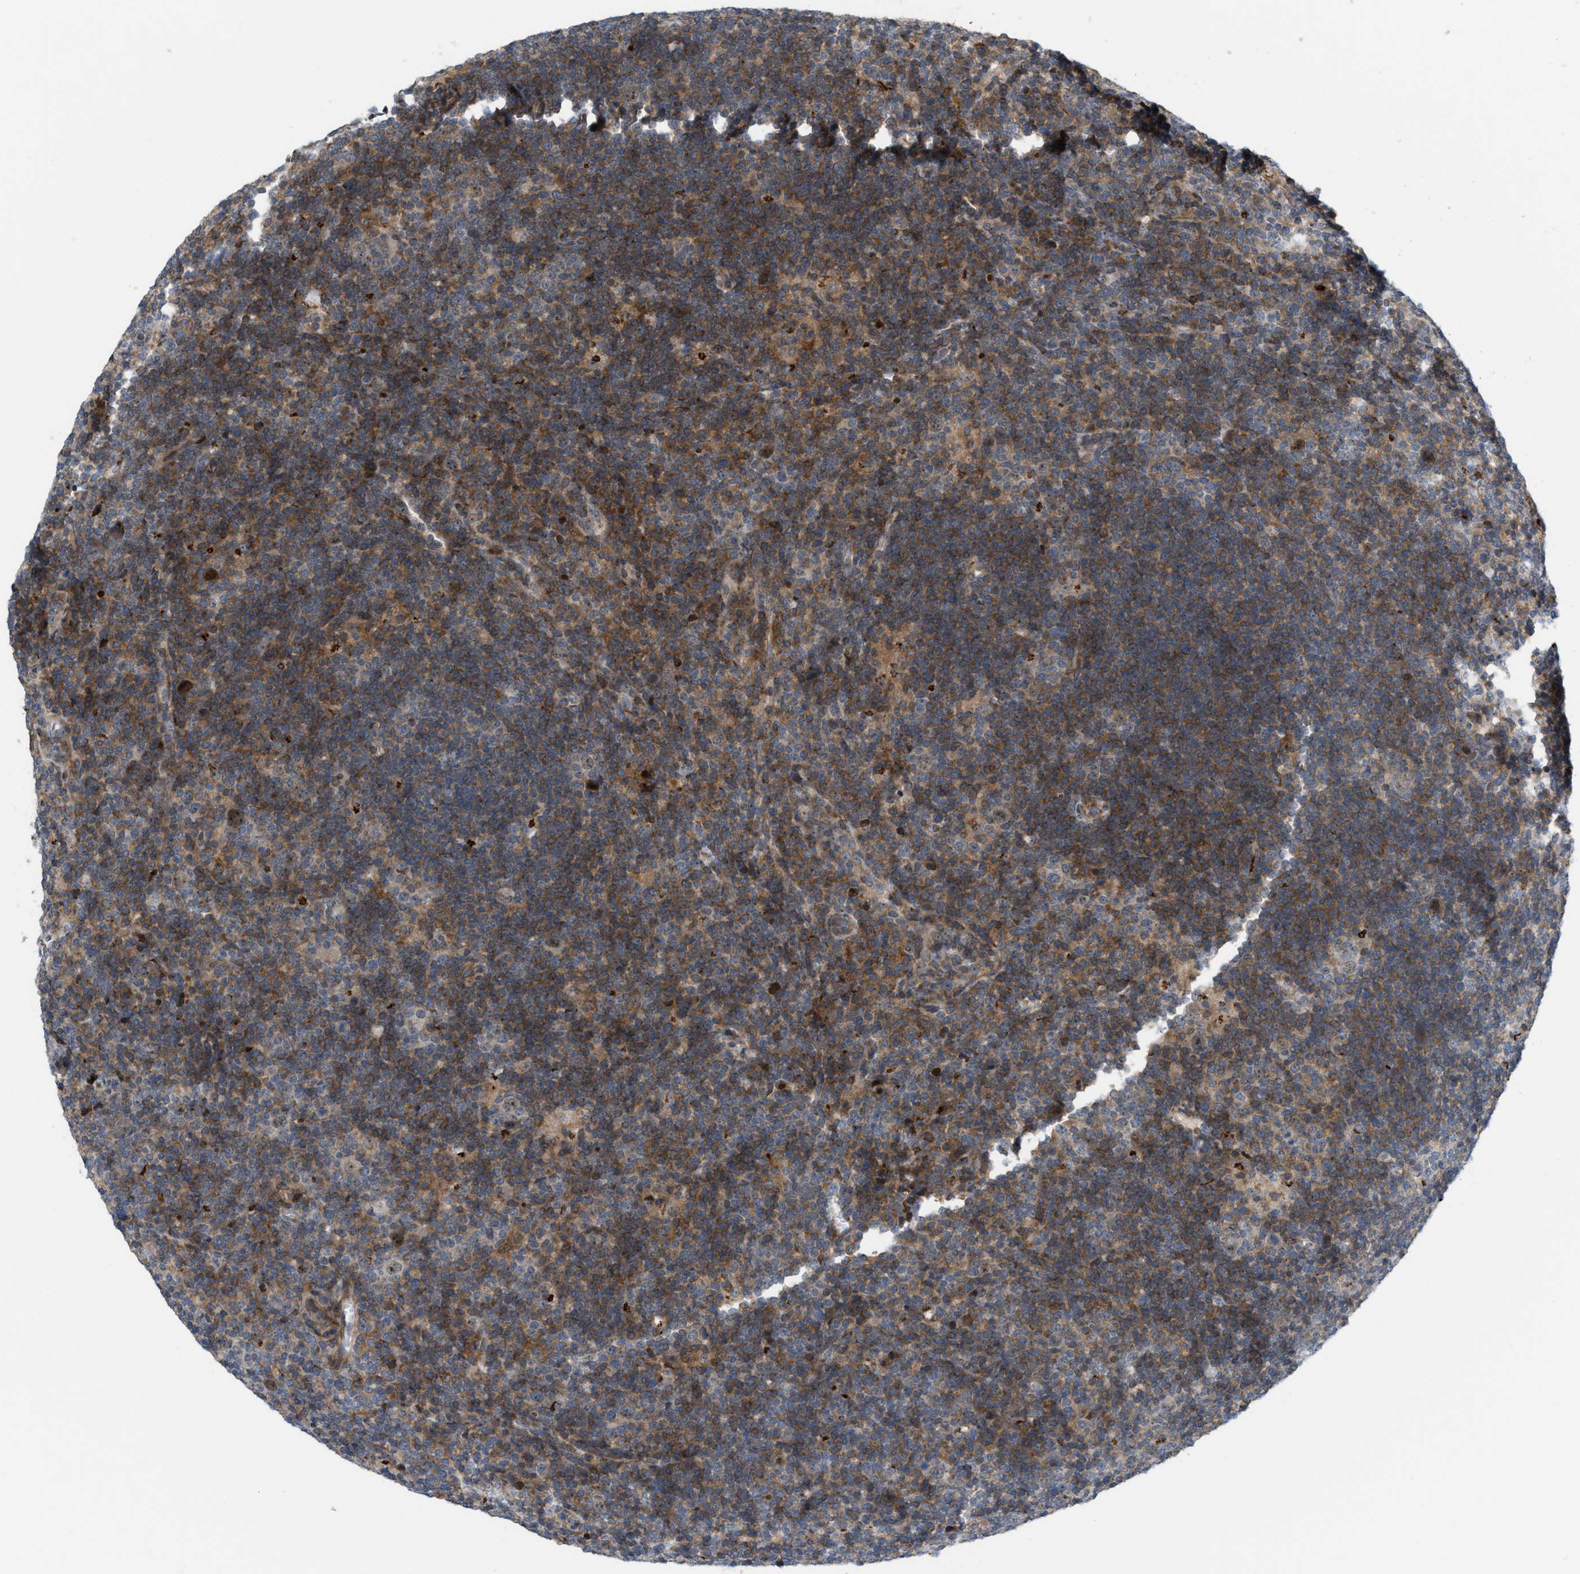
{"staining": {"intensity": "weak", "quantity": ">75%", "location": "cytoplasmic/membranous,nuclear"}, "tissue": "lymphoma", "cell_type": "Tumor cells", "image_type": "cancer", "snomed": [{"axis": "morphology", "description": "Hodgkin's disease, NOS"}, {"axis": "topography", "description": "Lymph node"}], "caption": "Immunohistochemistry (DAB (3,3'-diaminobenzidine)) staining of human lymphoma exhibits weak cytoplasmic/membranous and nuclear protein staining in about >75% of tumor cells.", "gene": "DIPK1A", "patient": {"sex": "female", "age": 57}}